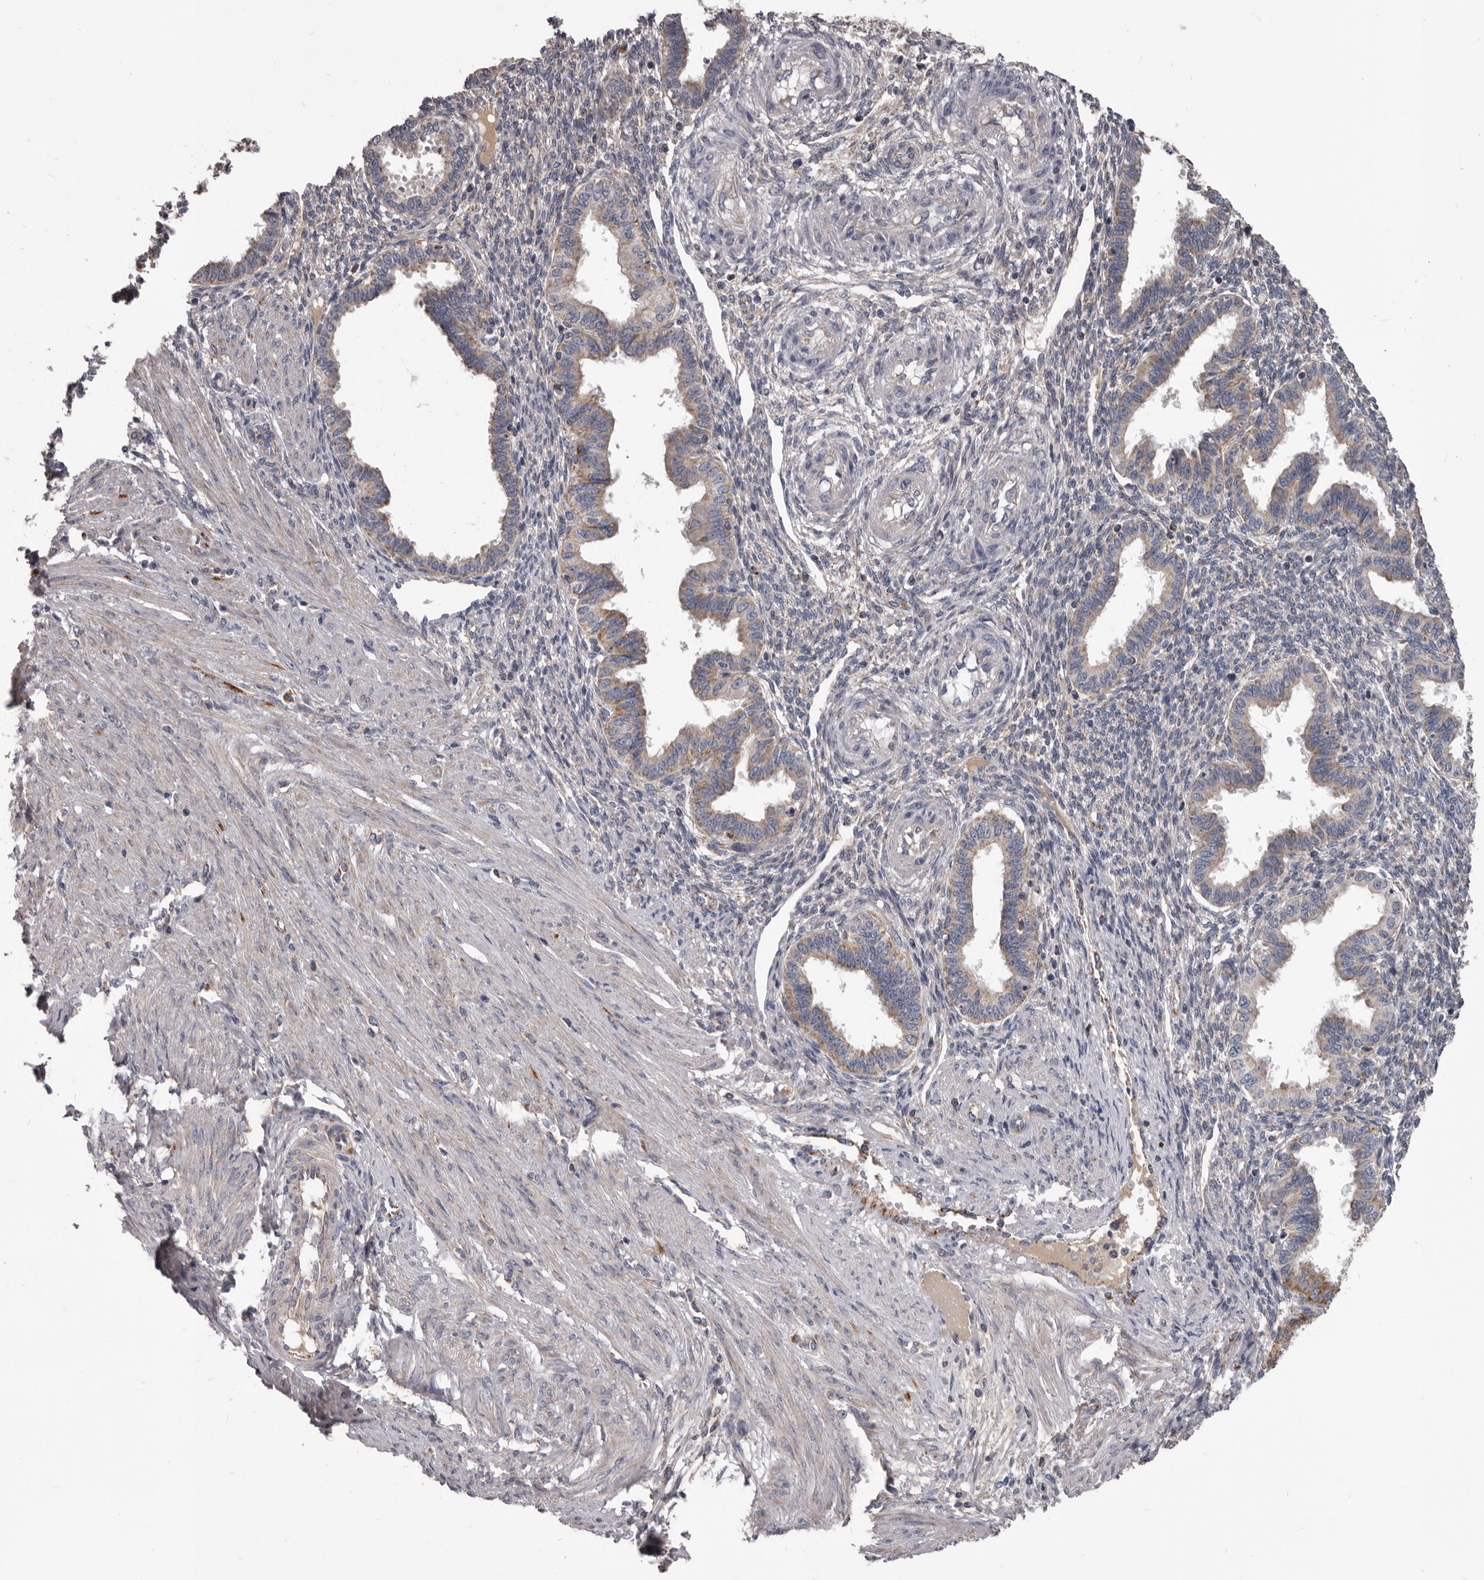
{"staining": {"intensity": "negative", "quantity": "none", "location": "none"}, "tissue": "endometrium", "cell_type": "Cells in endometrial stroma", "image_type": "normal", "snomed": [{"axis": "morphology", "description": "Normal tissue, NOS"}, {"axis": "topography", "description": "Endometrium"}], "caption": "IHC of benign human endometrium demonstrates no positivity in cells in endometrial stroma. Nuclei are stained in blue.", "gene": "ALDH5A1", "patient": {"sex": "female", "age": 33}}